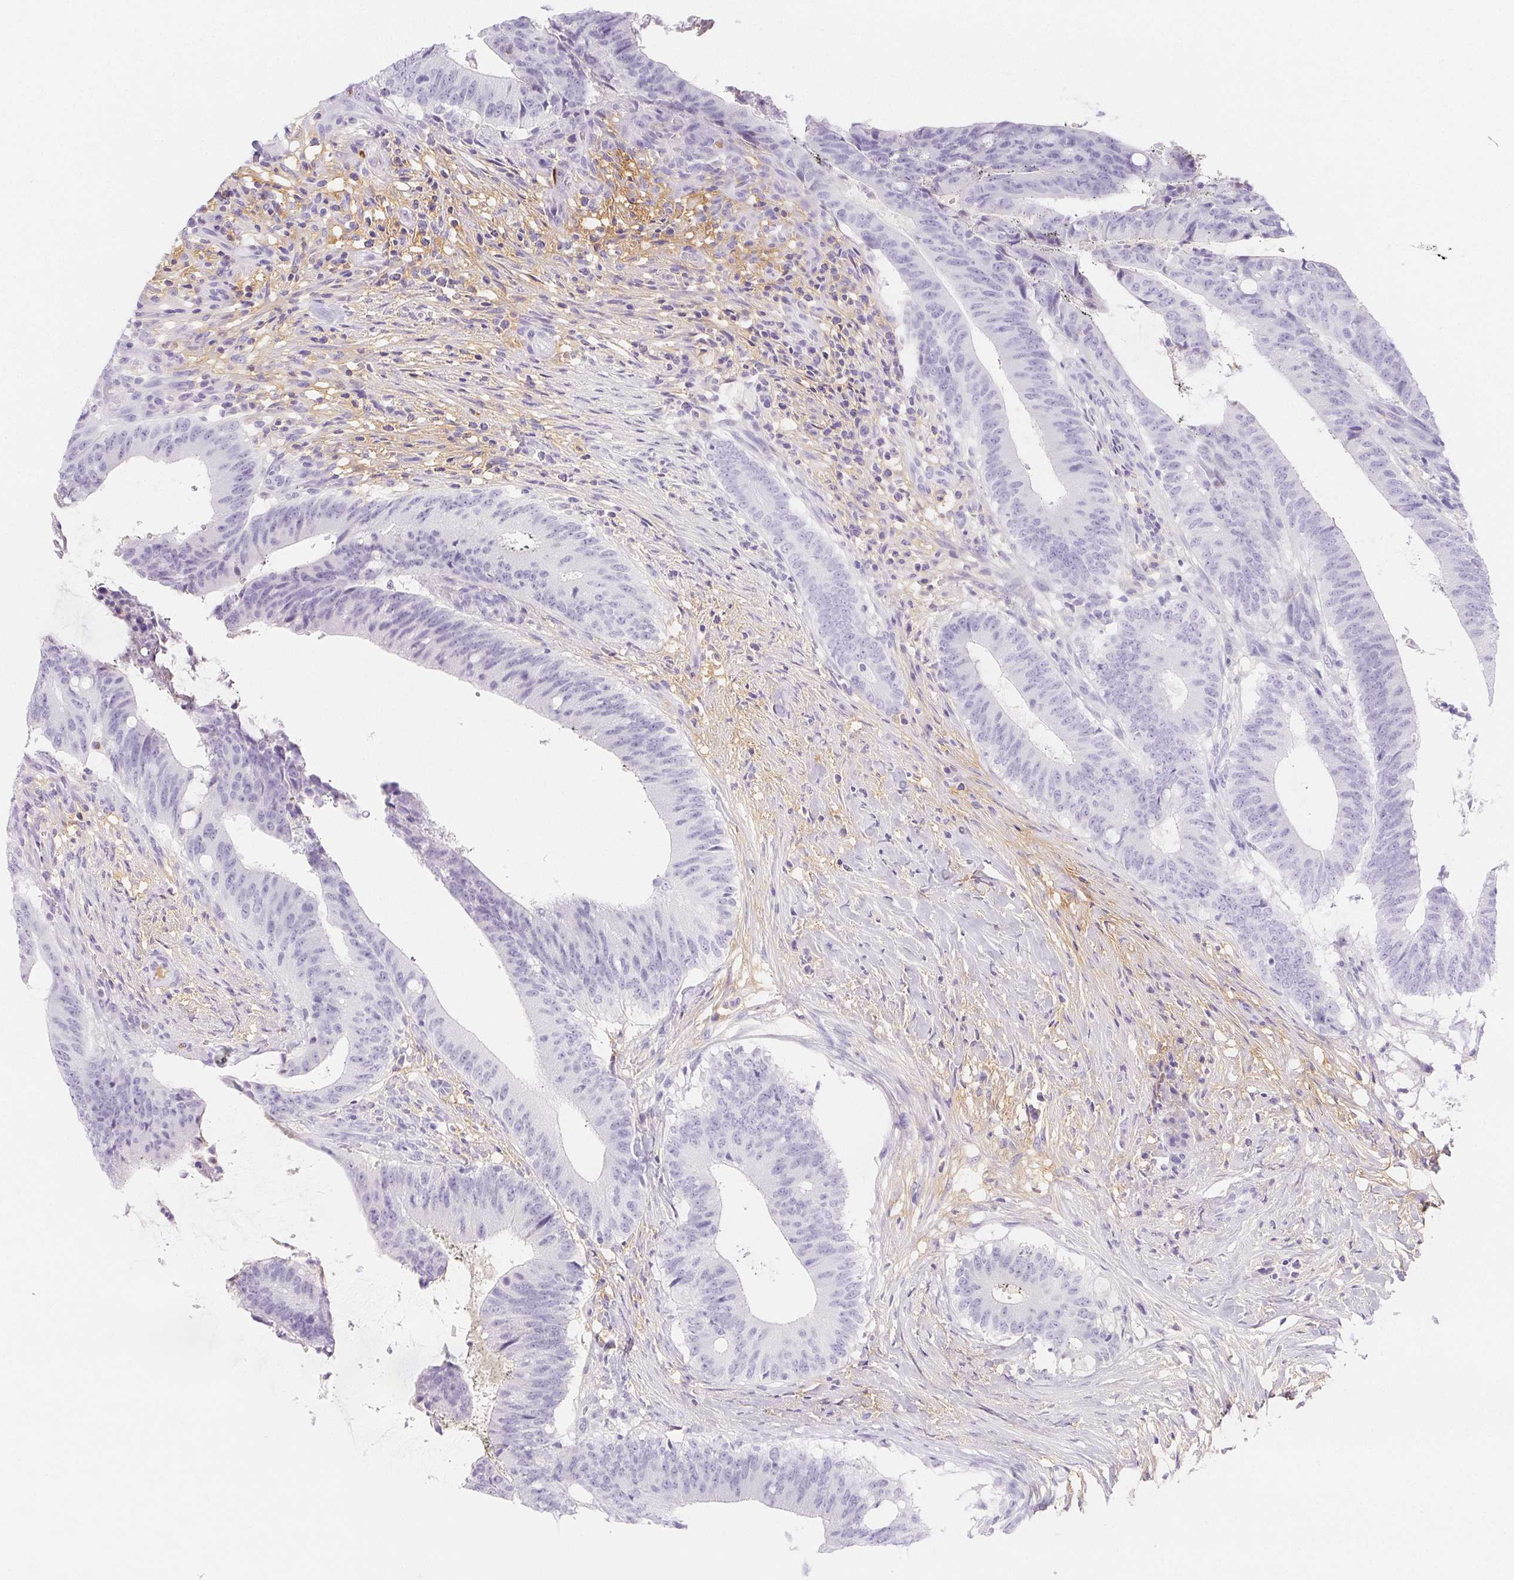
{"staining": {"intensity": "negative", "quantity": "none", "location": "none"}, "tissue": "colorectal cancer", "cell_type": "Tumor cells", "image_type": "cancer", "snomed": [{"axis": "morphology", "description": "Adenocarcinoma, NOS"}, {"axis": "topography", "description": "Colon"}], "caption": "DAB immunohistochemical staining of adenocarcinoma (colorectal) exhibits no significant expression in tumor cells. (DAB (3,3'-diaminobenzidine) IHC visualized using brightfield microscopy, high magnification).", "gene": "ITIH2", "patient": {"sex": "female", "age": 43}}